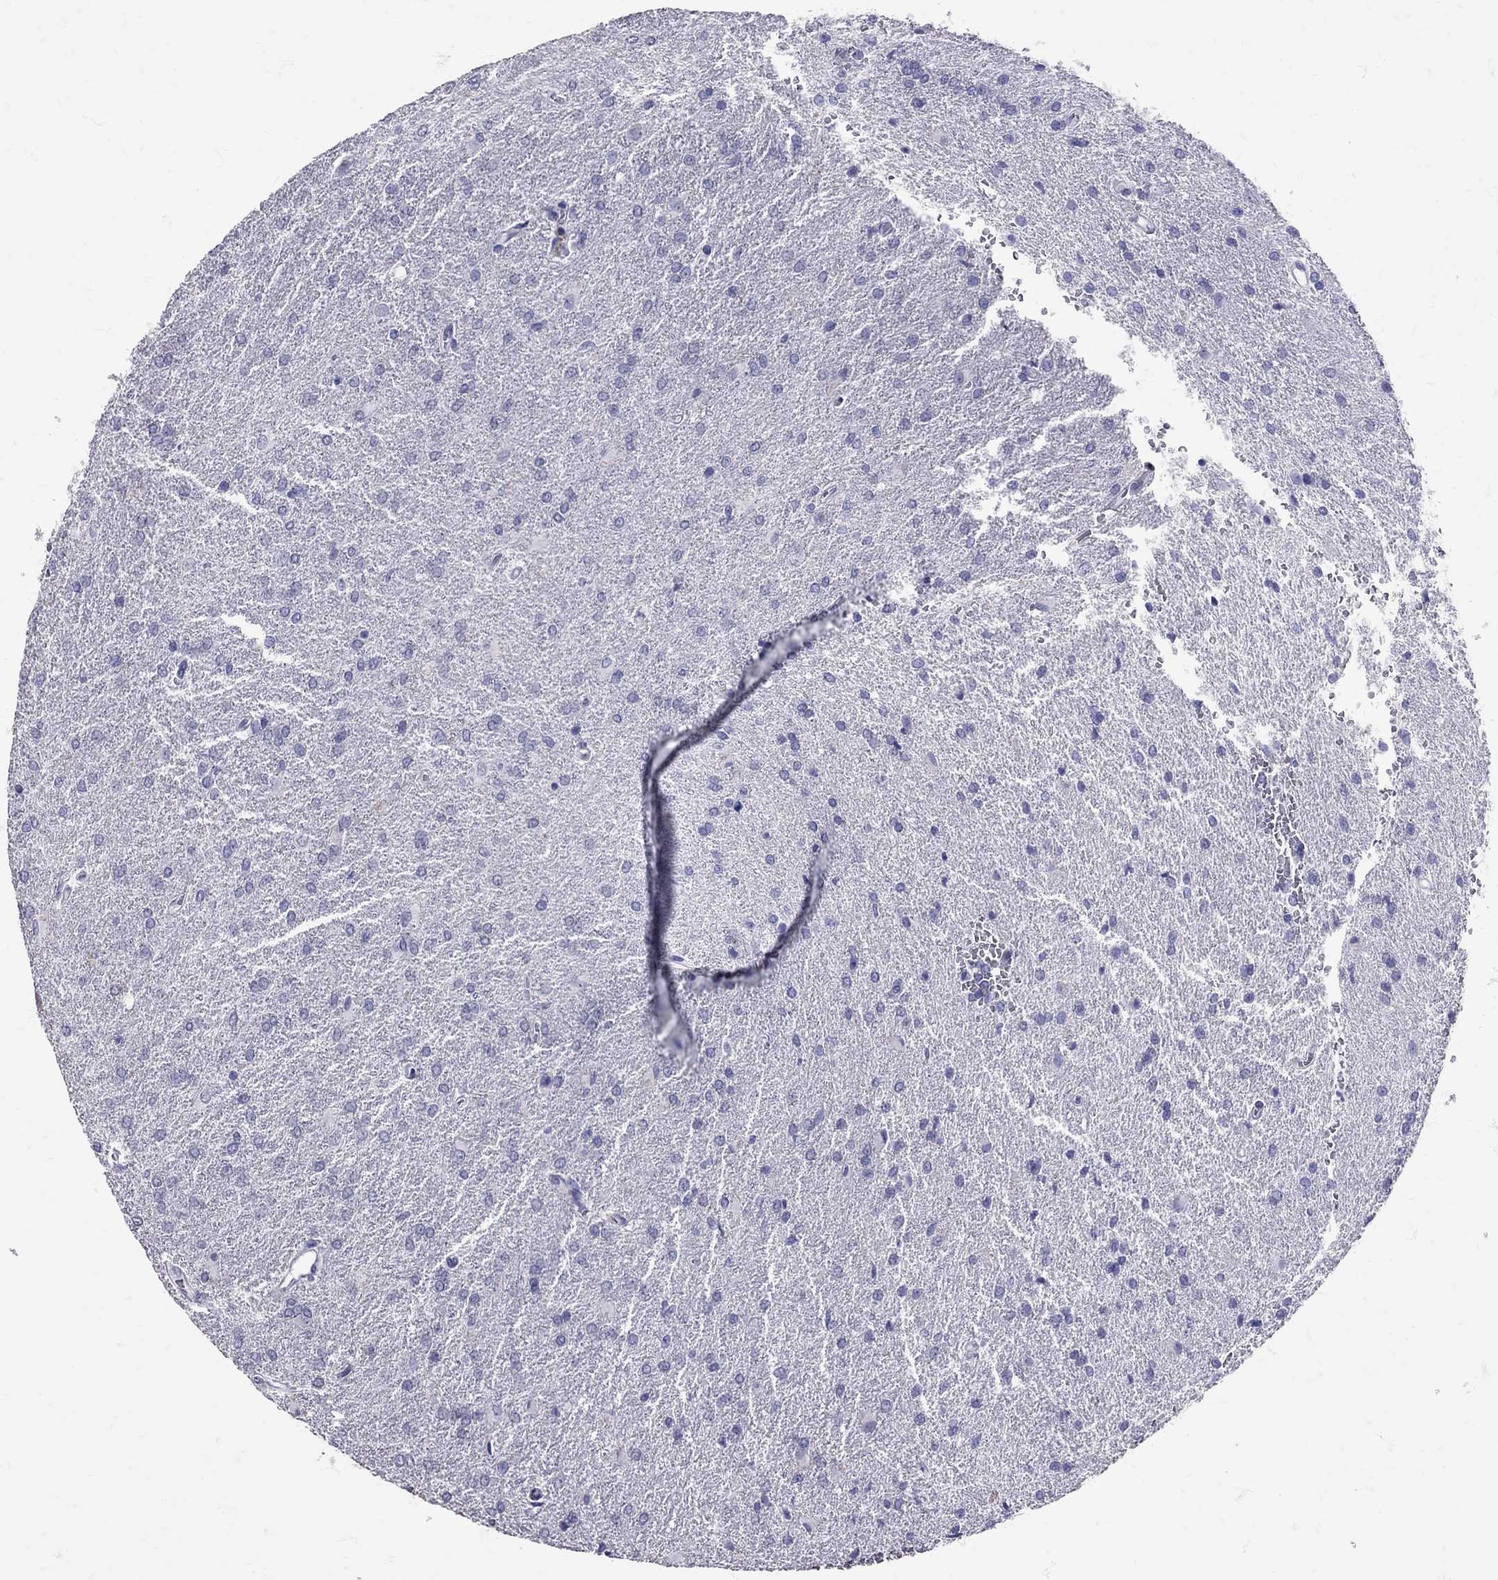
{"staining": {"intensity": "negative", "quantity": "none", "location": "none"}, "tissue": "glioma", "cell_type": "Tumor cells", "image_type": "cancer", "snomed": [{"axis": "morphology", "description": "Glioma, malignant, High grade"}, {"axis": "topography", "description": "Brain"}], "caption": "IHC of human malignant glioma (high-grade) demonstrates no expression in tumor cells.", "gene": "SST", "patient": {"sex": "male", "age": 68}}